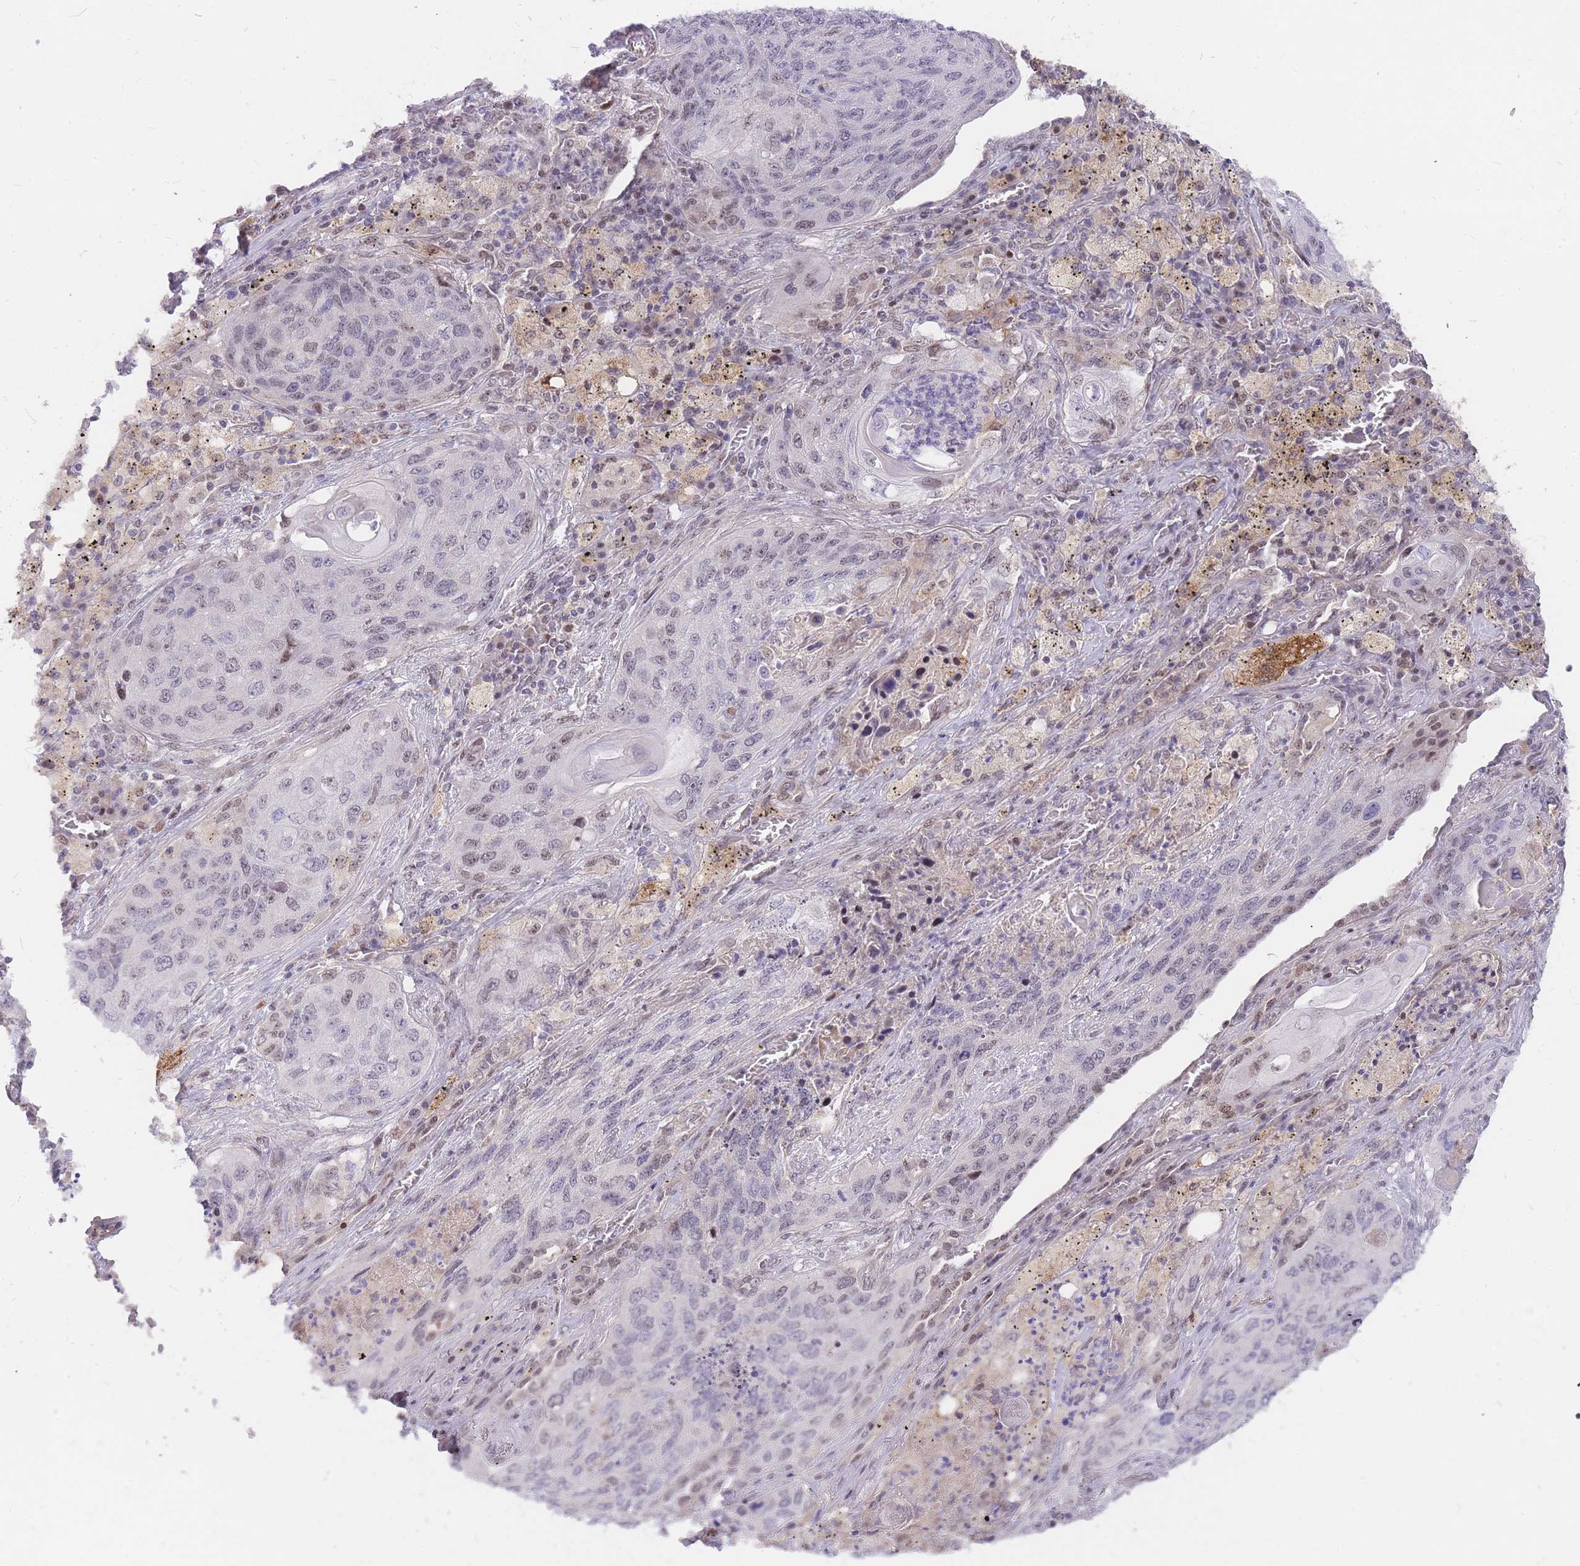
{"staining": {"intensity": "weak", "quantity": "25%-75%", "location": "nuclear"}, "tissue": "lung cancer", "cell_type": "Tumor cells", "image_type": "cancer", "snomed": [{"axis": "morphology", "description": "Squamous cell carcinoma, NOS"}, {"axis": "topography", "description": "Lung"}], "caption": "Lung cancer (squamous cell carcinoma) stained with immunohistochemistry (IHC) demonstrates weak nuclear expression in approximately 25%-75% of tumor cells.", "gene": "TLE2", "patient": {"sex": "female", "age": 63}}